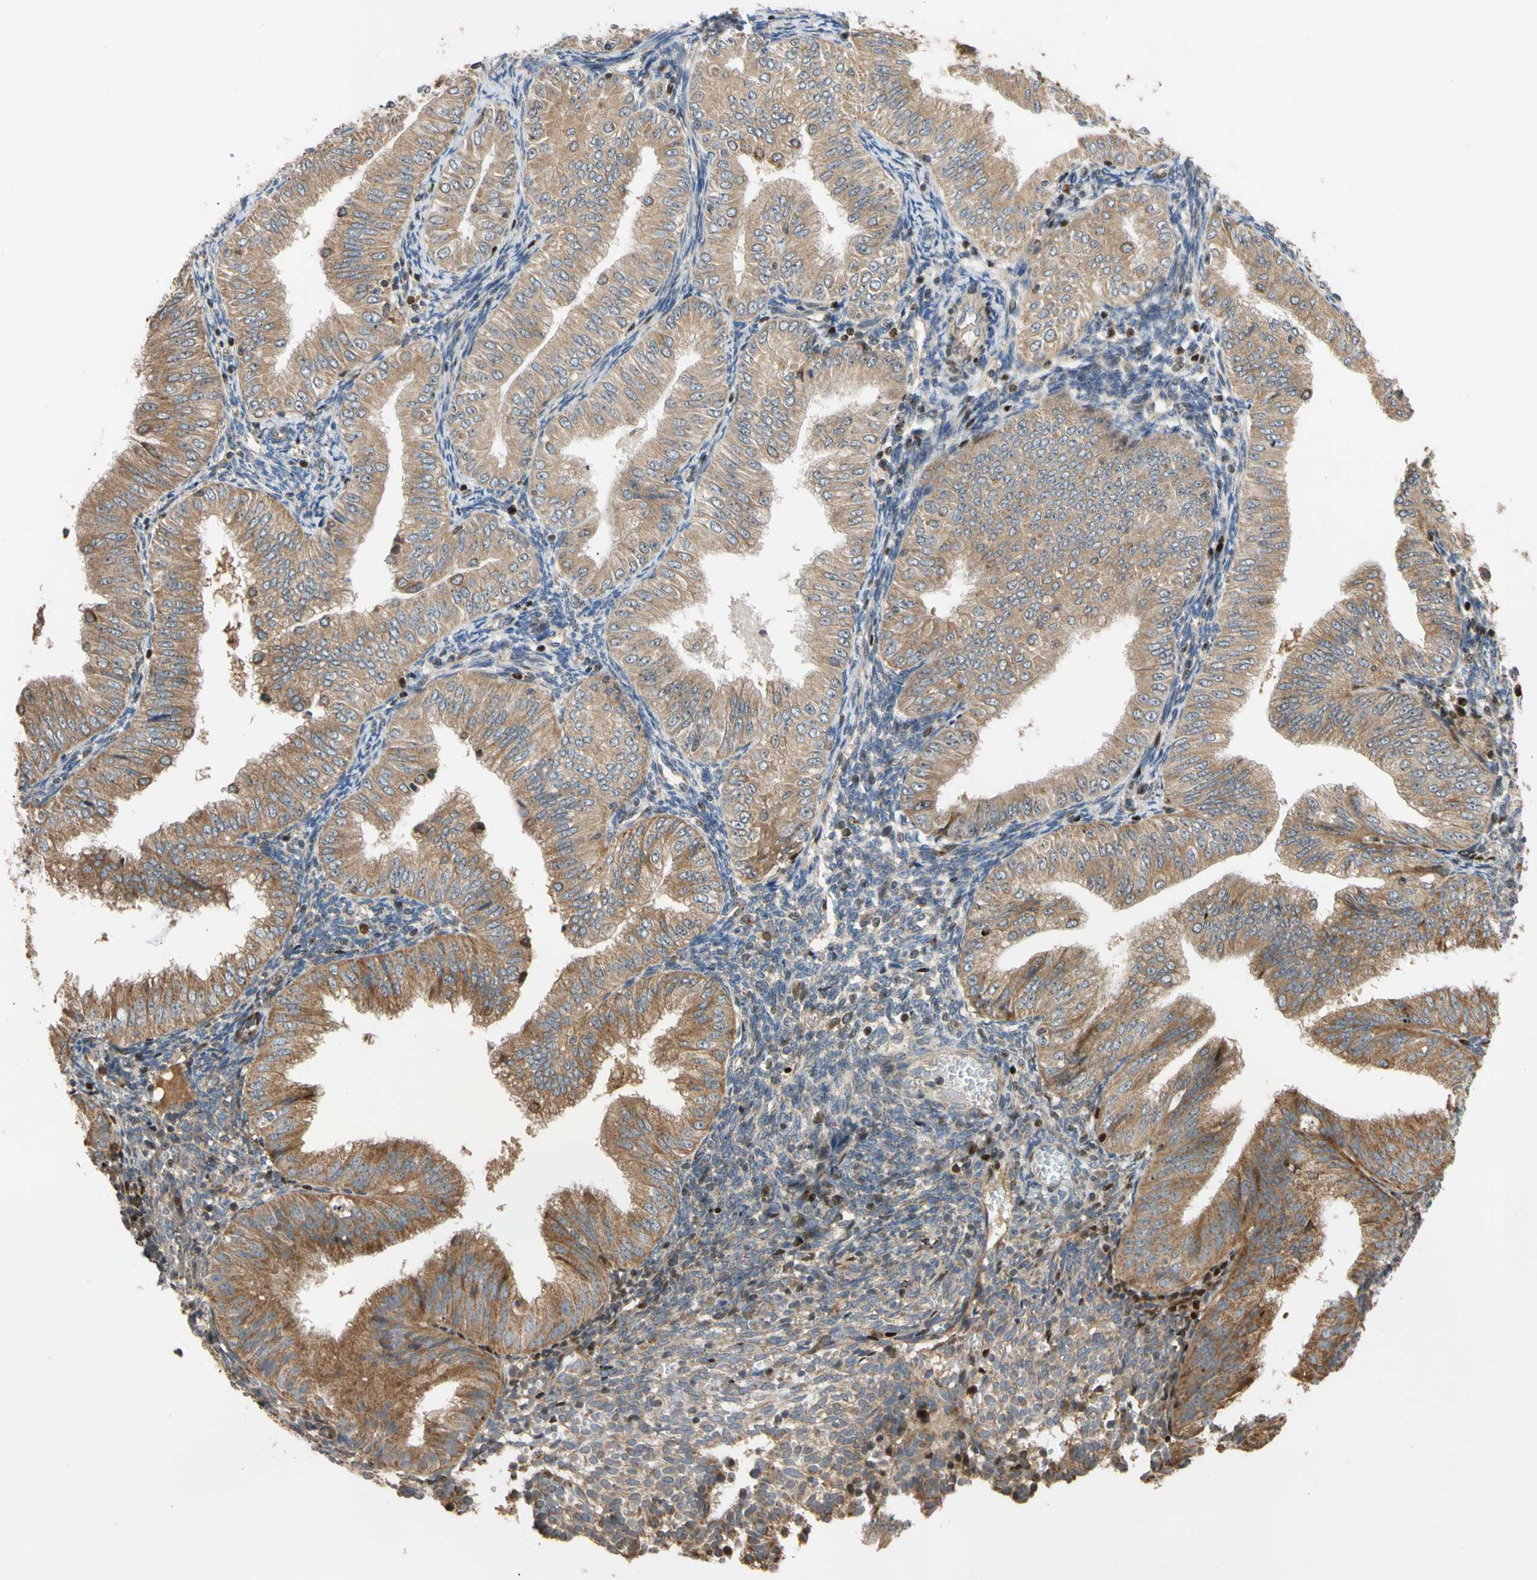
{"staining": {"intensity": "moderate", "quantity": ">75%", "location": "cytoplasmic/membranous"}, "tissue": "endometrial cancer", "cell_type": "Tumor cells", "image_type": "cancer", "snomed": [{"axis": "morphology", "description": "Normal tissue, NOS"}, {"axis": "morphology", "description": "Adenocarcinoma, NOS"}, {"axis": "topography", "description": "Endometrium"}], "caption": "Human endometrial cancer stained with a protein marker exhibits moderate staining in tumor cells.", "gene": "IP6K2", "patient": {"sex": "female", "age": 53}}